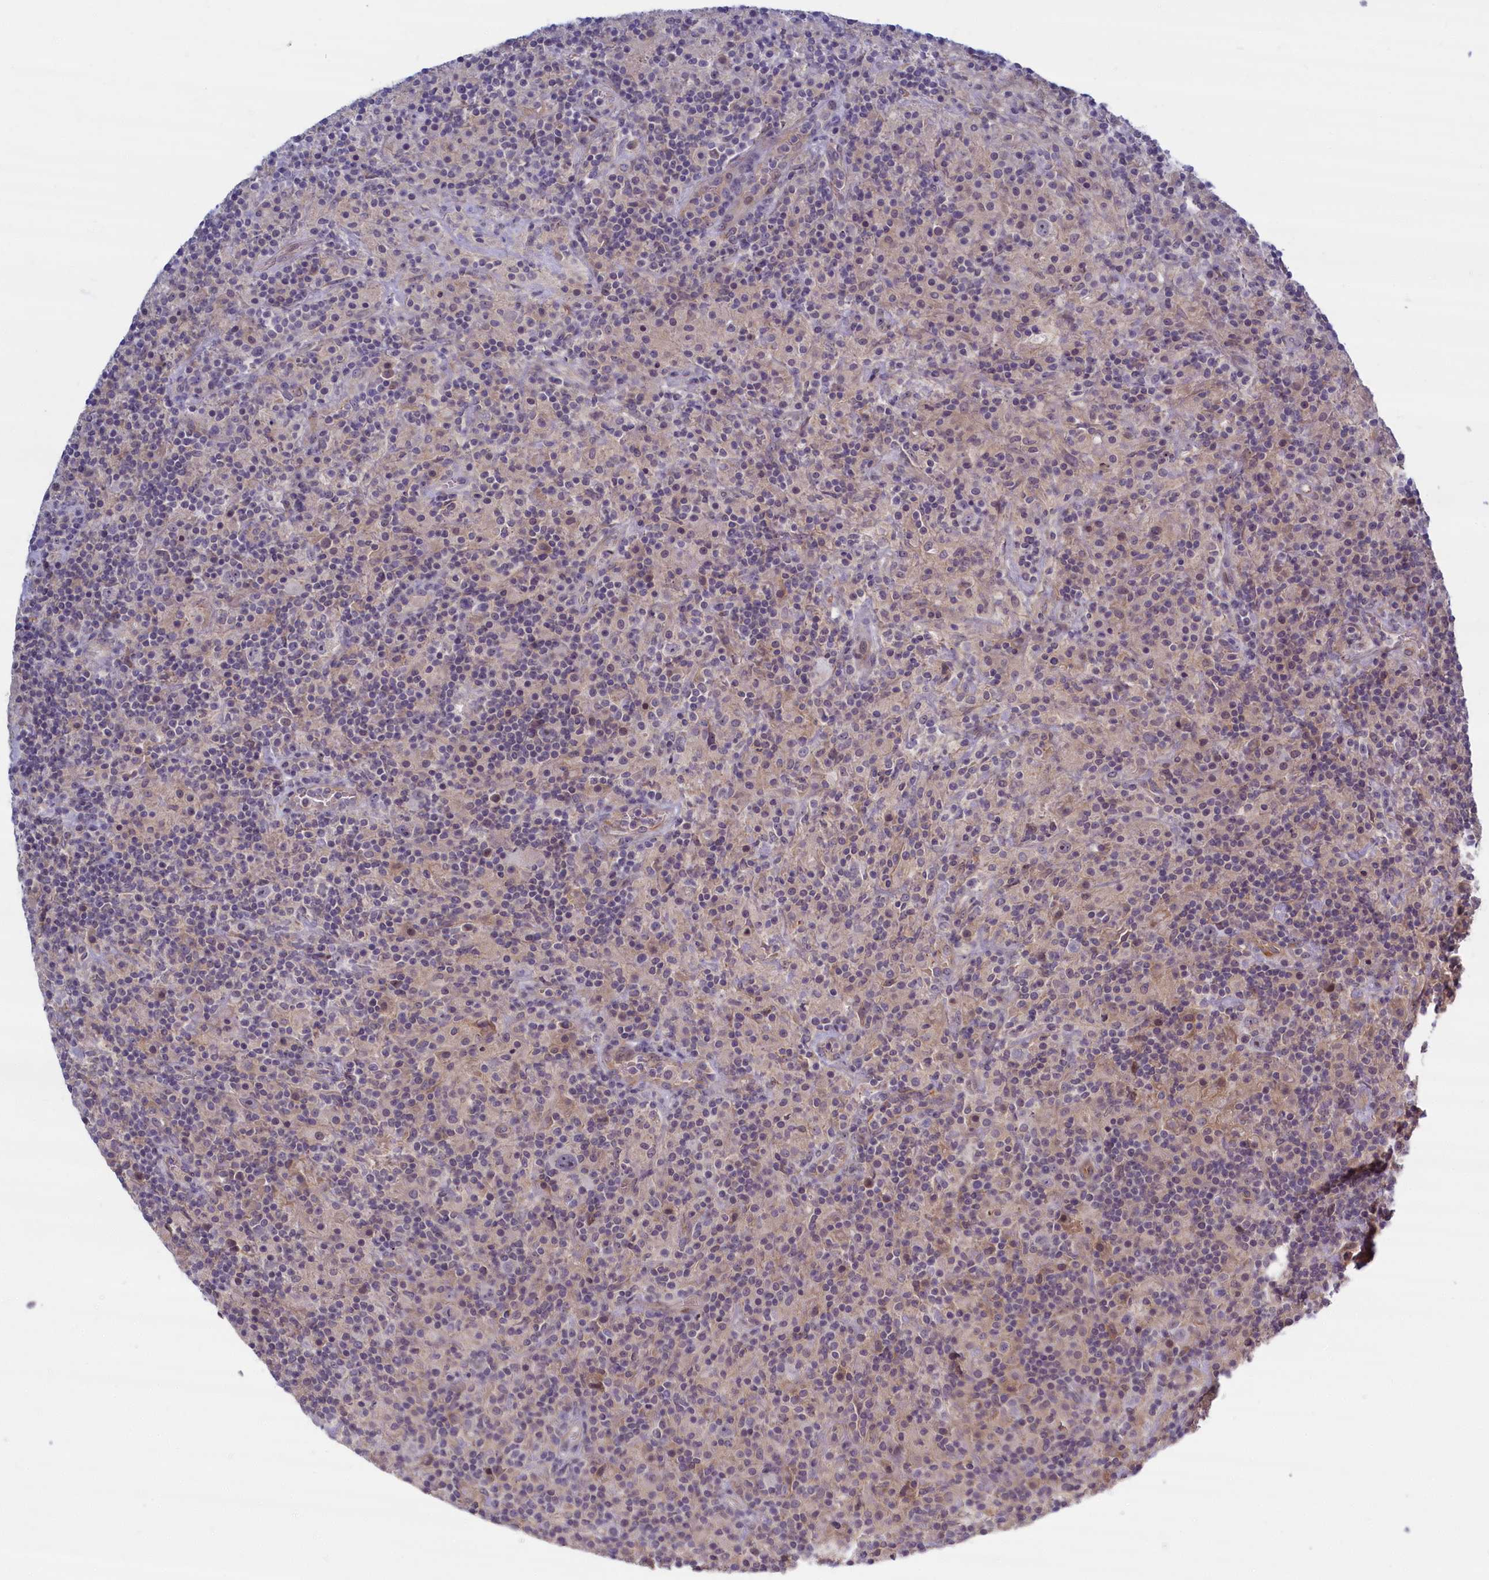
{"staining": {"intensity": "negative", "quantity": "none", "location": "none"}, "tissue": "lymphoma", "cell_type": "Tumor cells", "image_type": "cancer", "snomed": [{"axis": "morphology", "description": "Hodgkin's disease, NOS"}, {"axis": "topography", "description": "Lymph node"}], "caption": "DAB (3,3'-diaminobenzidine) immunohistochemical staining of Hodgkin's disease demonstrates no significant positivity in tumor cells.", "gene": "TRPM4", "patient": {"sex": "male", "age": 70}}